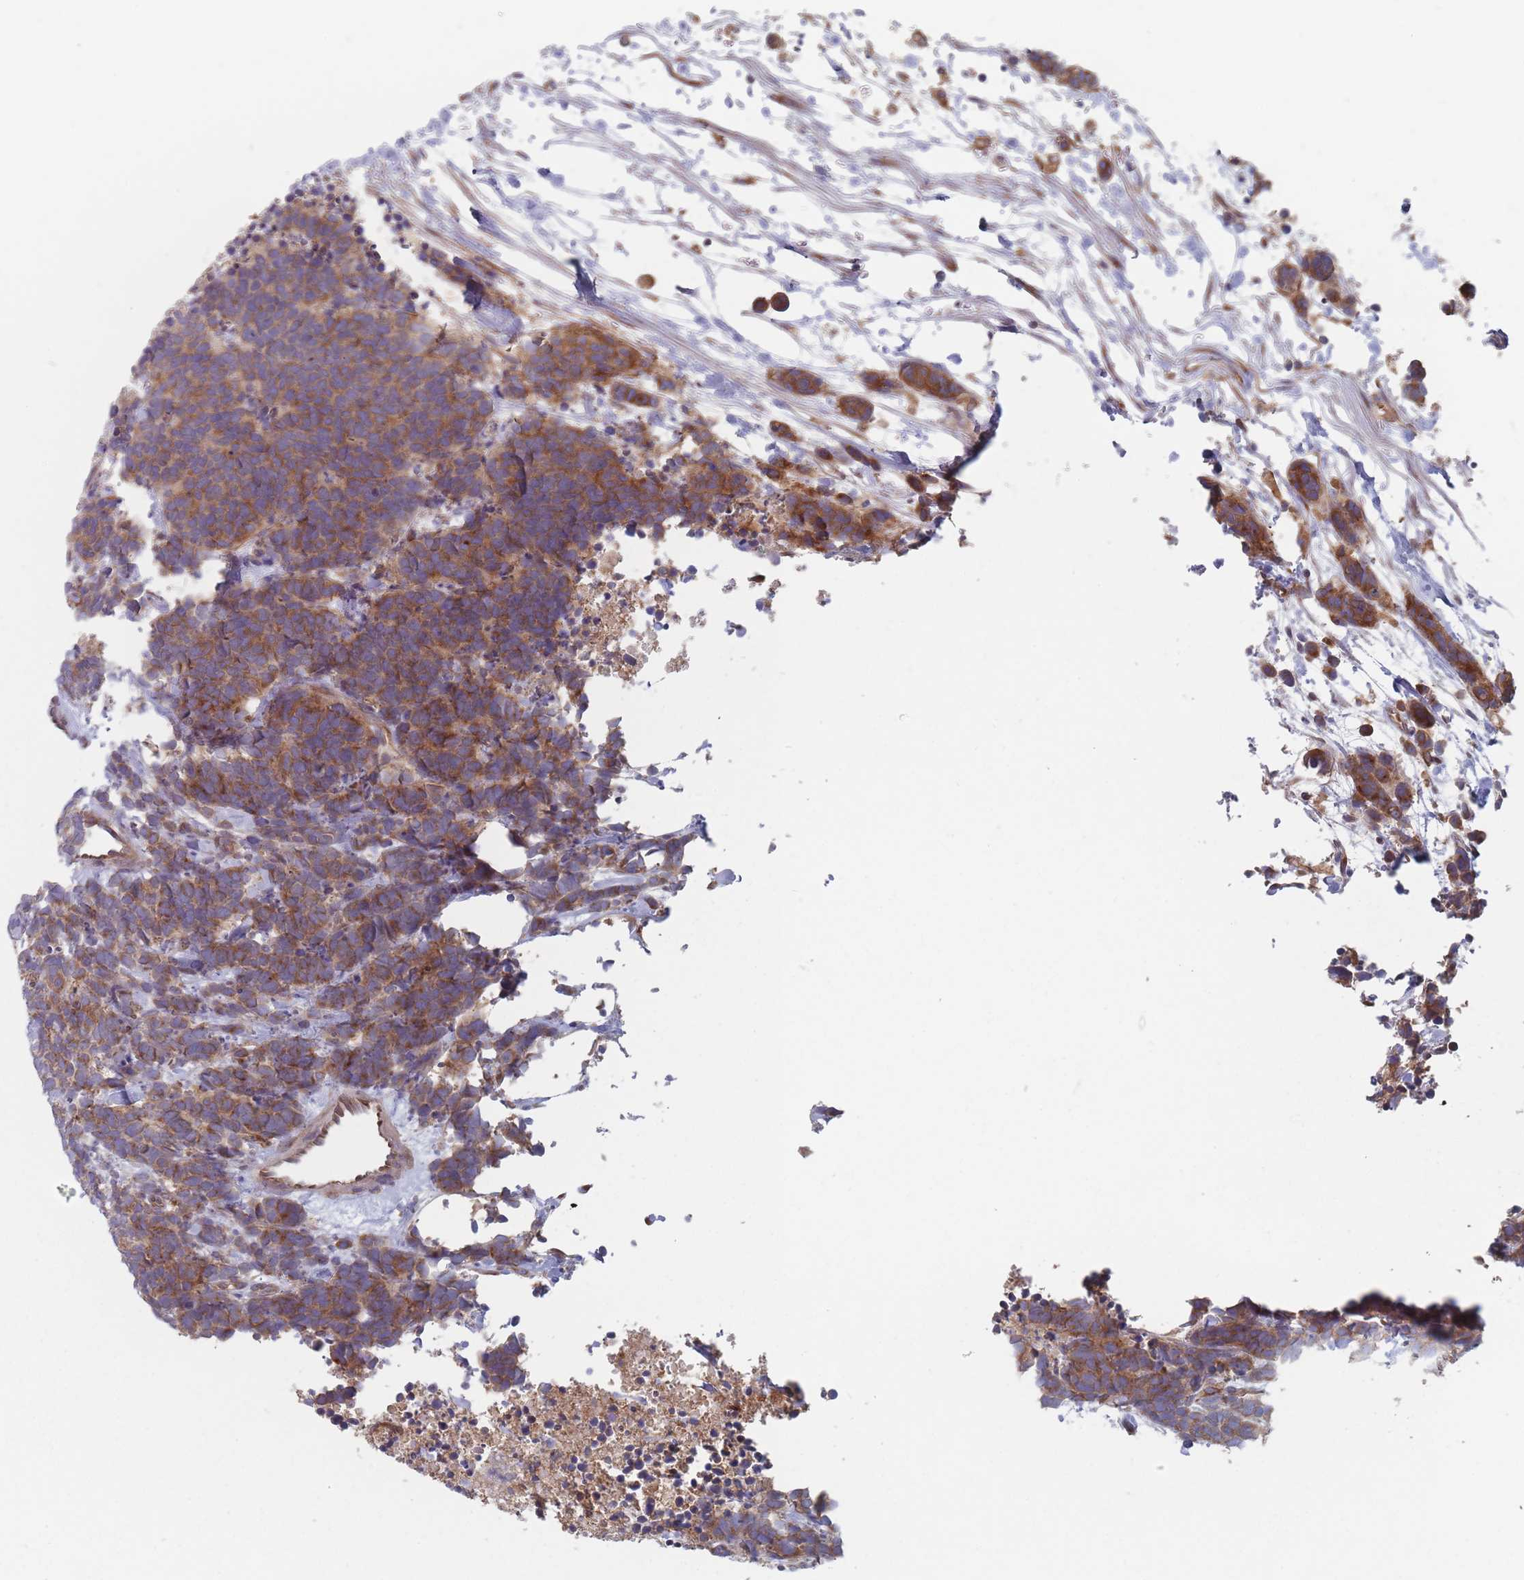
{"staining": {"intensity": "moderate", "quantity": ">75%", "location": "cytoplasmic/membranous"}, "tissue": "carcinoid", "cell_type": "Tumor cells", "image_type": "cancer", "snomed": [{"axis": "morphology", "description": "Carcinoma, NOS"}, {"axis": "morphology", "description": "Carcinoid, malignant, NOS"}, {"axis": "topography", "description": "Prostate"}], "caption": "This is an image of immunohistochemistry (IHC) staining of carcinoid, which shows moderate staining in the cytoplasmic/membranous of tumor cells.", "gene": "KDSR", "patient": {"sex": "male", "age": 57}}